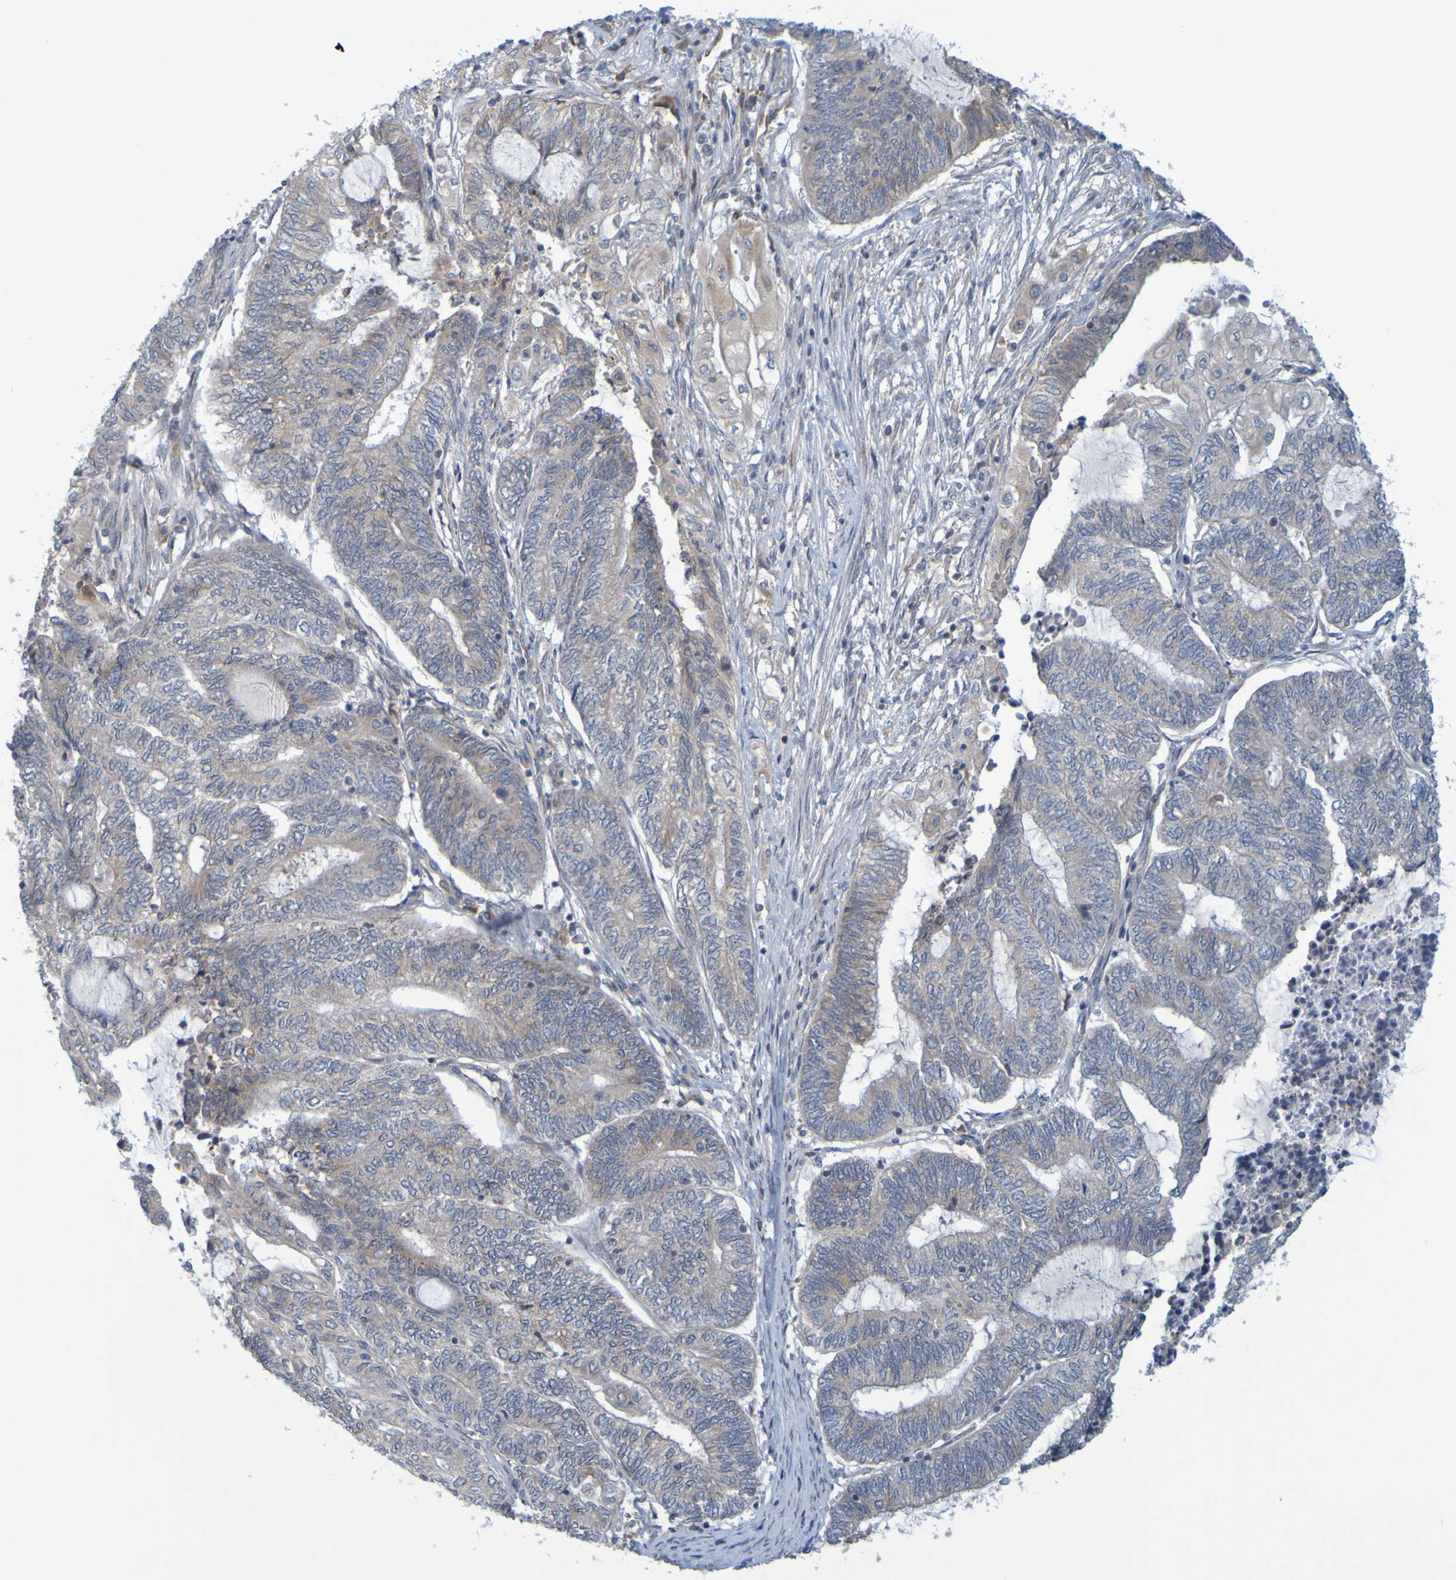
{"staining": {"intensity": "weak", "quantity": "25%-75%", "location": "cytoplasmic/membranous"}, "tissue": "endometrial cancer", "cell_type": "Tumor cells", "image_type": "cancer", "snomed": [{"axis": "morphology", "description": "Adenocarcinoma, NOS"}, {"axis": "topography", "description": "Uterus"}, {"axis": "topography", "description": "Endometrium"}], "caption": "There is low levels of weak cytoplasmic/membranous staining in tumor cells of endometrial cancer, as demonstrated by immunohistochemical staining (brown color).", "gene": "MOGS", "patient": {"sex": "female", "age": 70}}